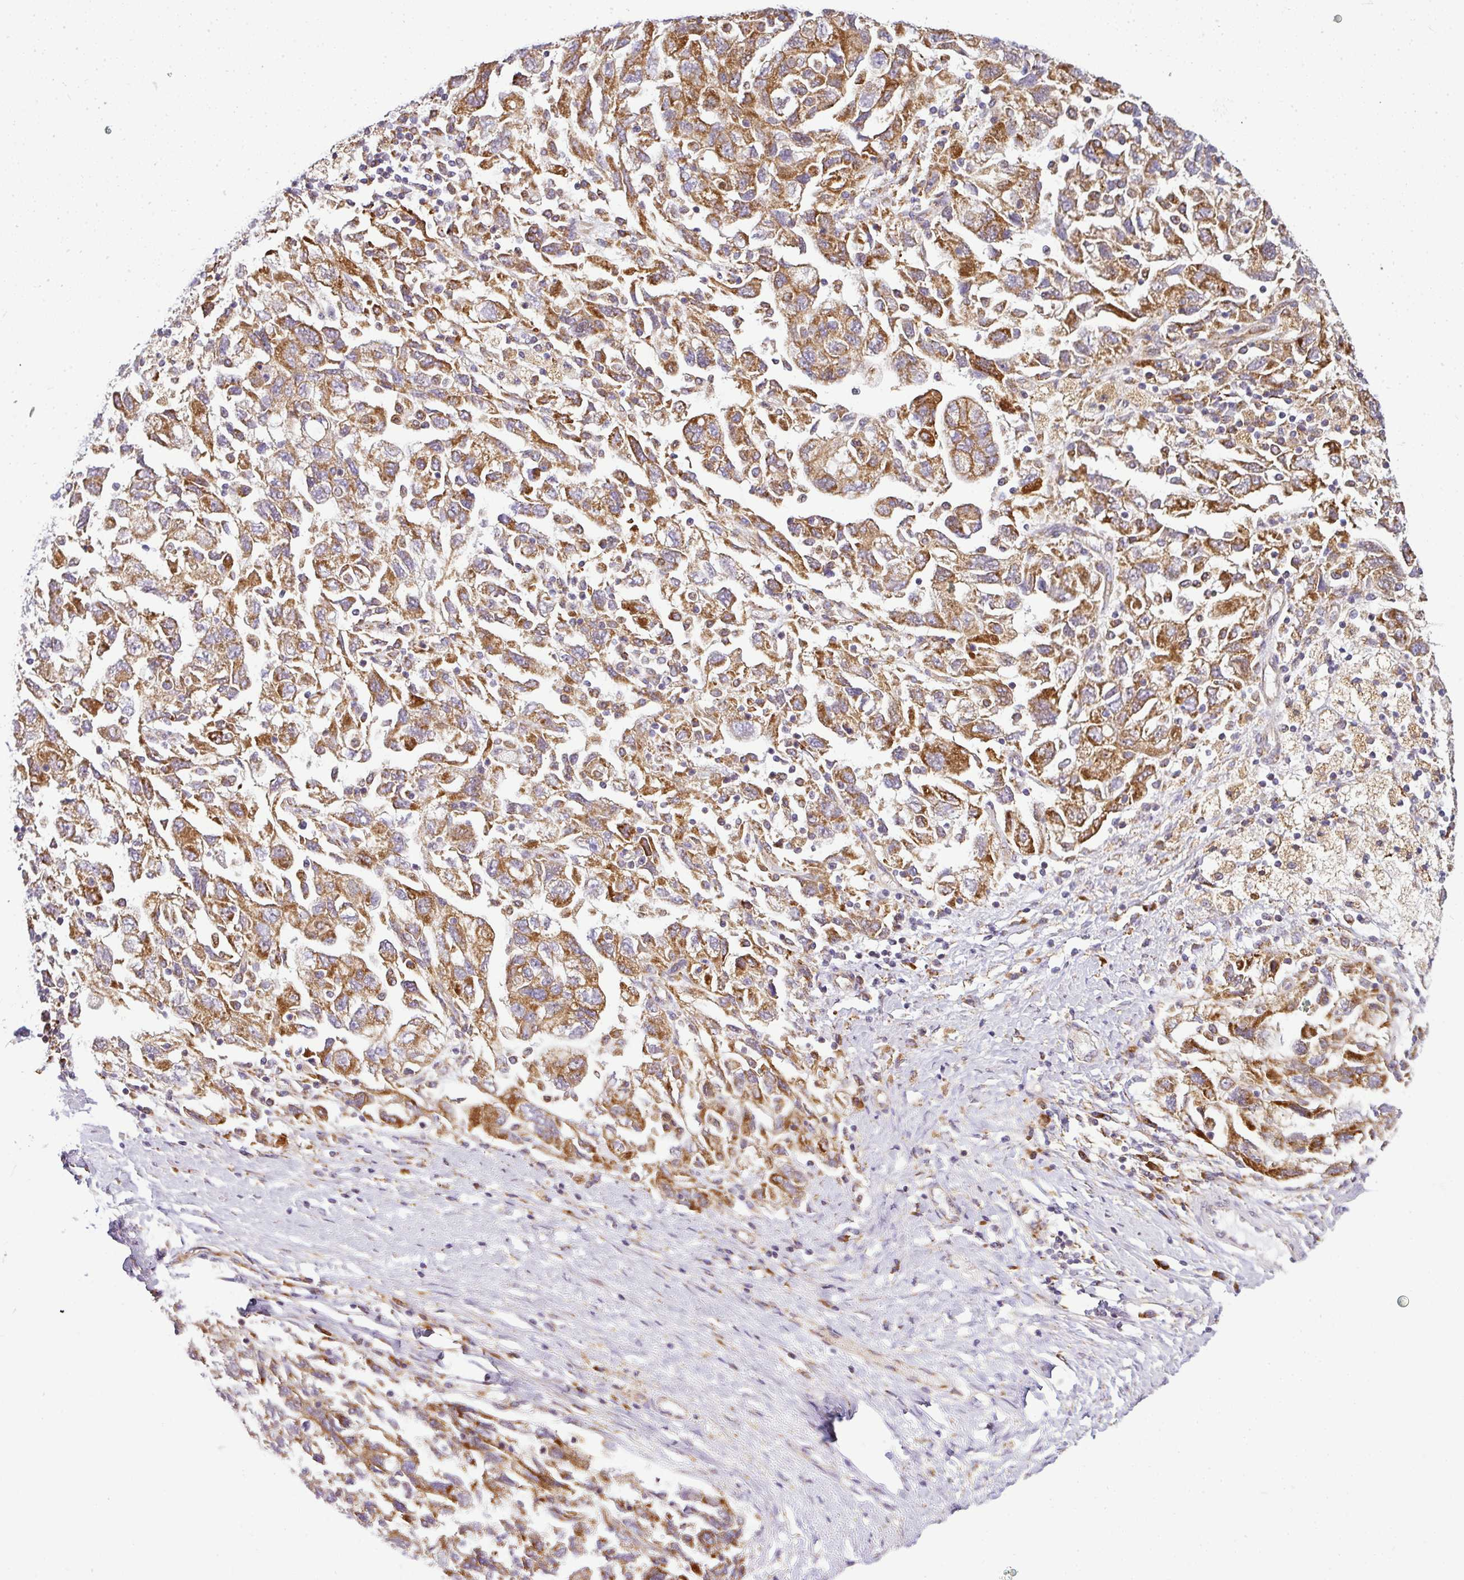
{"staining": {"intensity": "moderate", "quantity": ">75%", "location": "cytoplasmic/membranous"}, "tissue": "ovarian cancer", "cell_type": "Tumor cells", "image_type": "cancer", "snomed": [{"axis": "morphology", "description": "Carcinoma, NOS"}, {"axis": "morphology", "description": "Cystadenocarcinoma, serous, NOS"}, {"axis": "topography", "description": "Ovary"}], "caption": "Immunohistochemical staining of human carcinoma (ovarian) exhibits medium levels of moderate cytoplasmic/membranous staining in about >75% of tumor cells.", "gene": "ANKRD18A", "patient": {"sex": "female", "age": 69}}